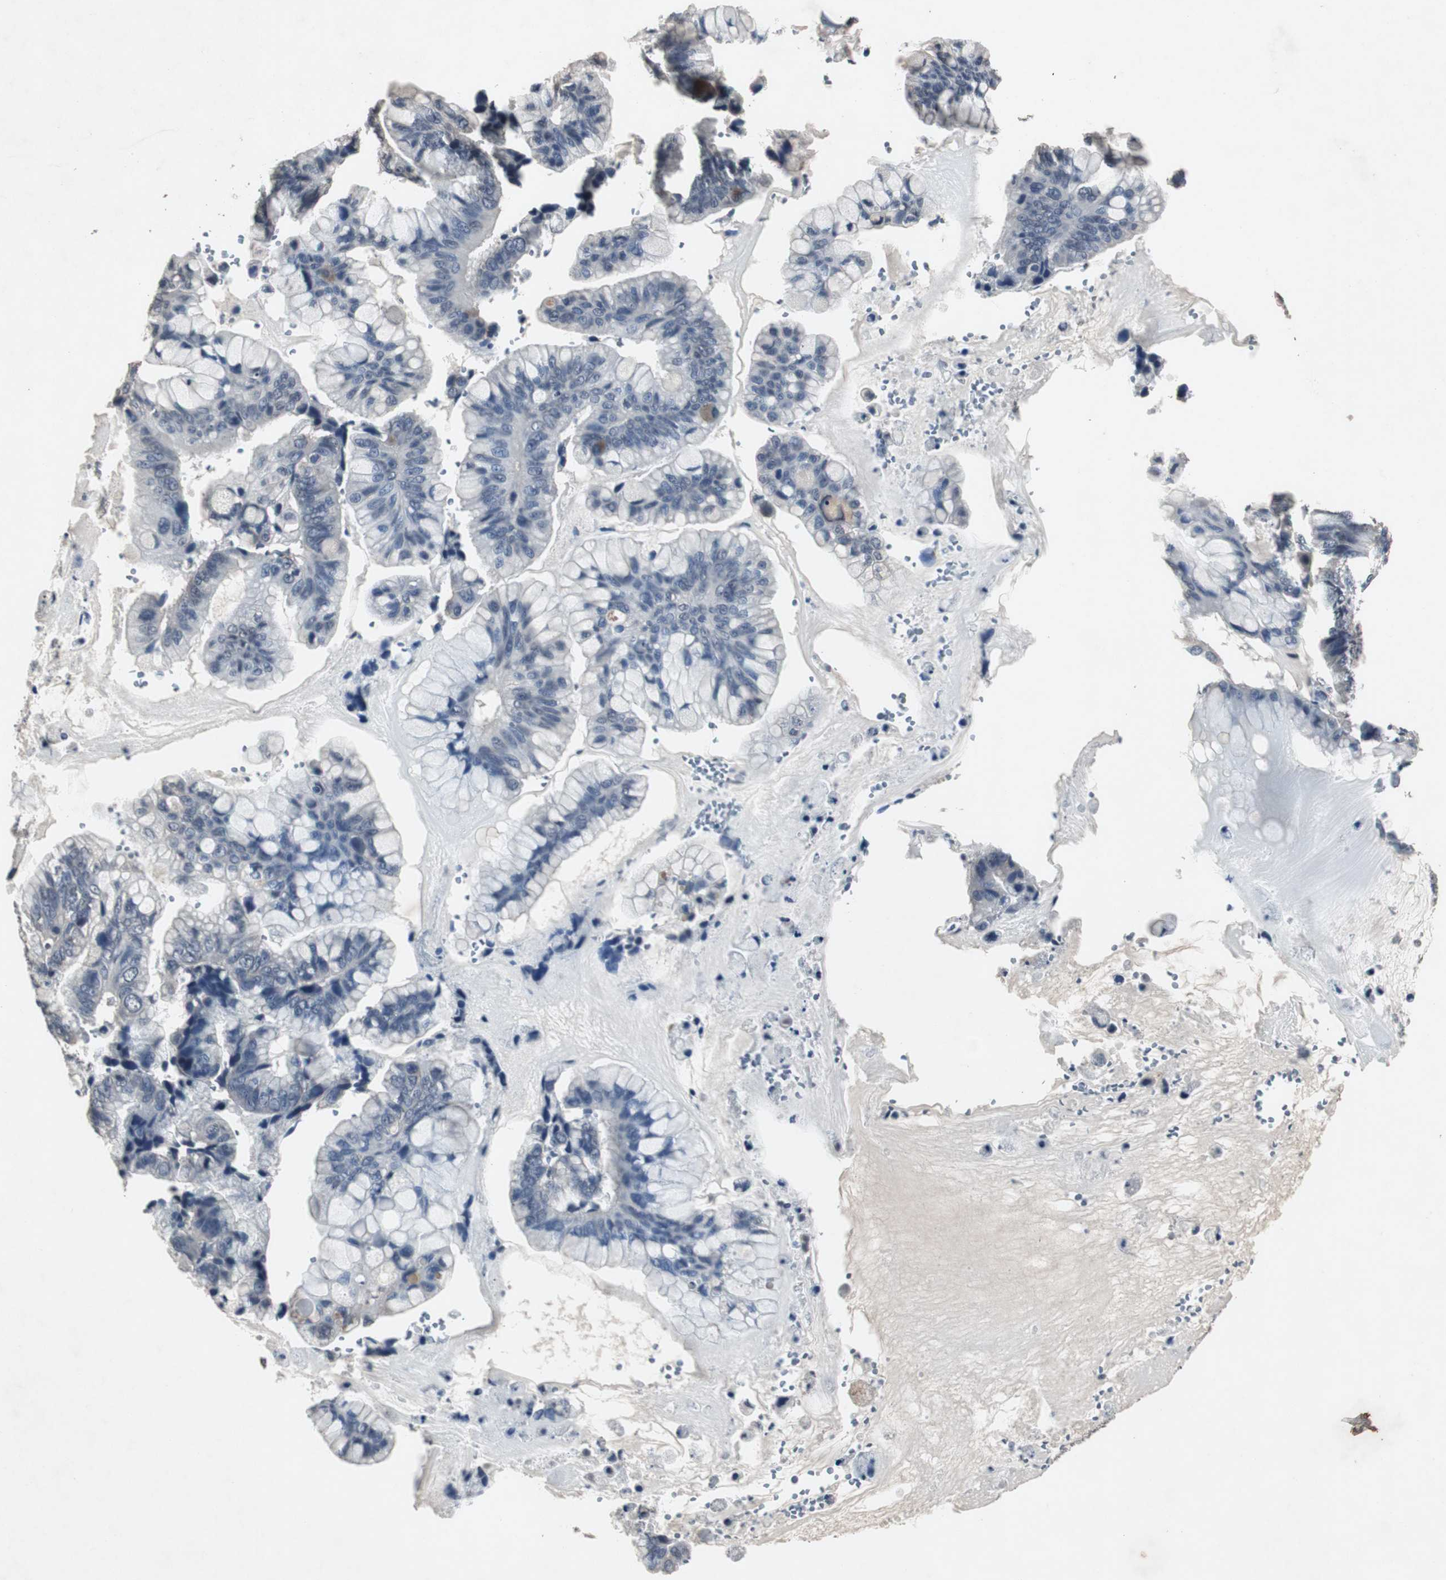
{"staining": {"intensity": "negative", "quantity": "none", "location": "none"}, "tissue": "ovarian cancer", "cell_type": "Tumor cells", "image_type": "cancer", "snomed": [{"axis": "morphology", "description": "Cystadenocarcinoma, mucinous, NOS"}, {"axis": "topography", "description": "Ovary"}], "caption": "A high-resolution micrograph shows IHC staining of ovarian mucinous cystadenocarcinoma, which exhibits no significant staining in tumor cells.", "gene": "ADNP2", "patient": {"sex": "female", "age": 36}}